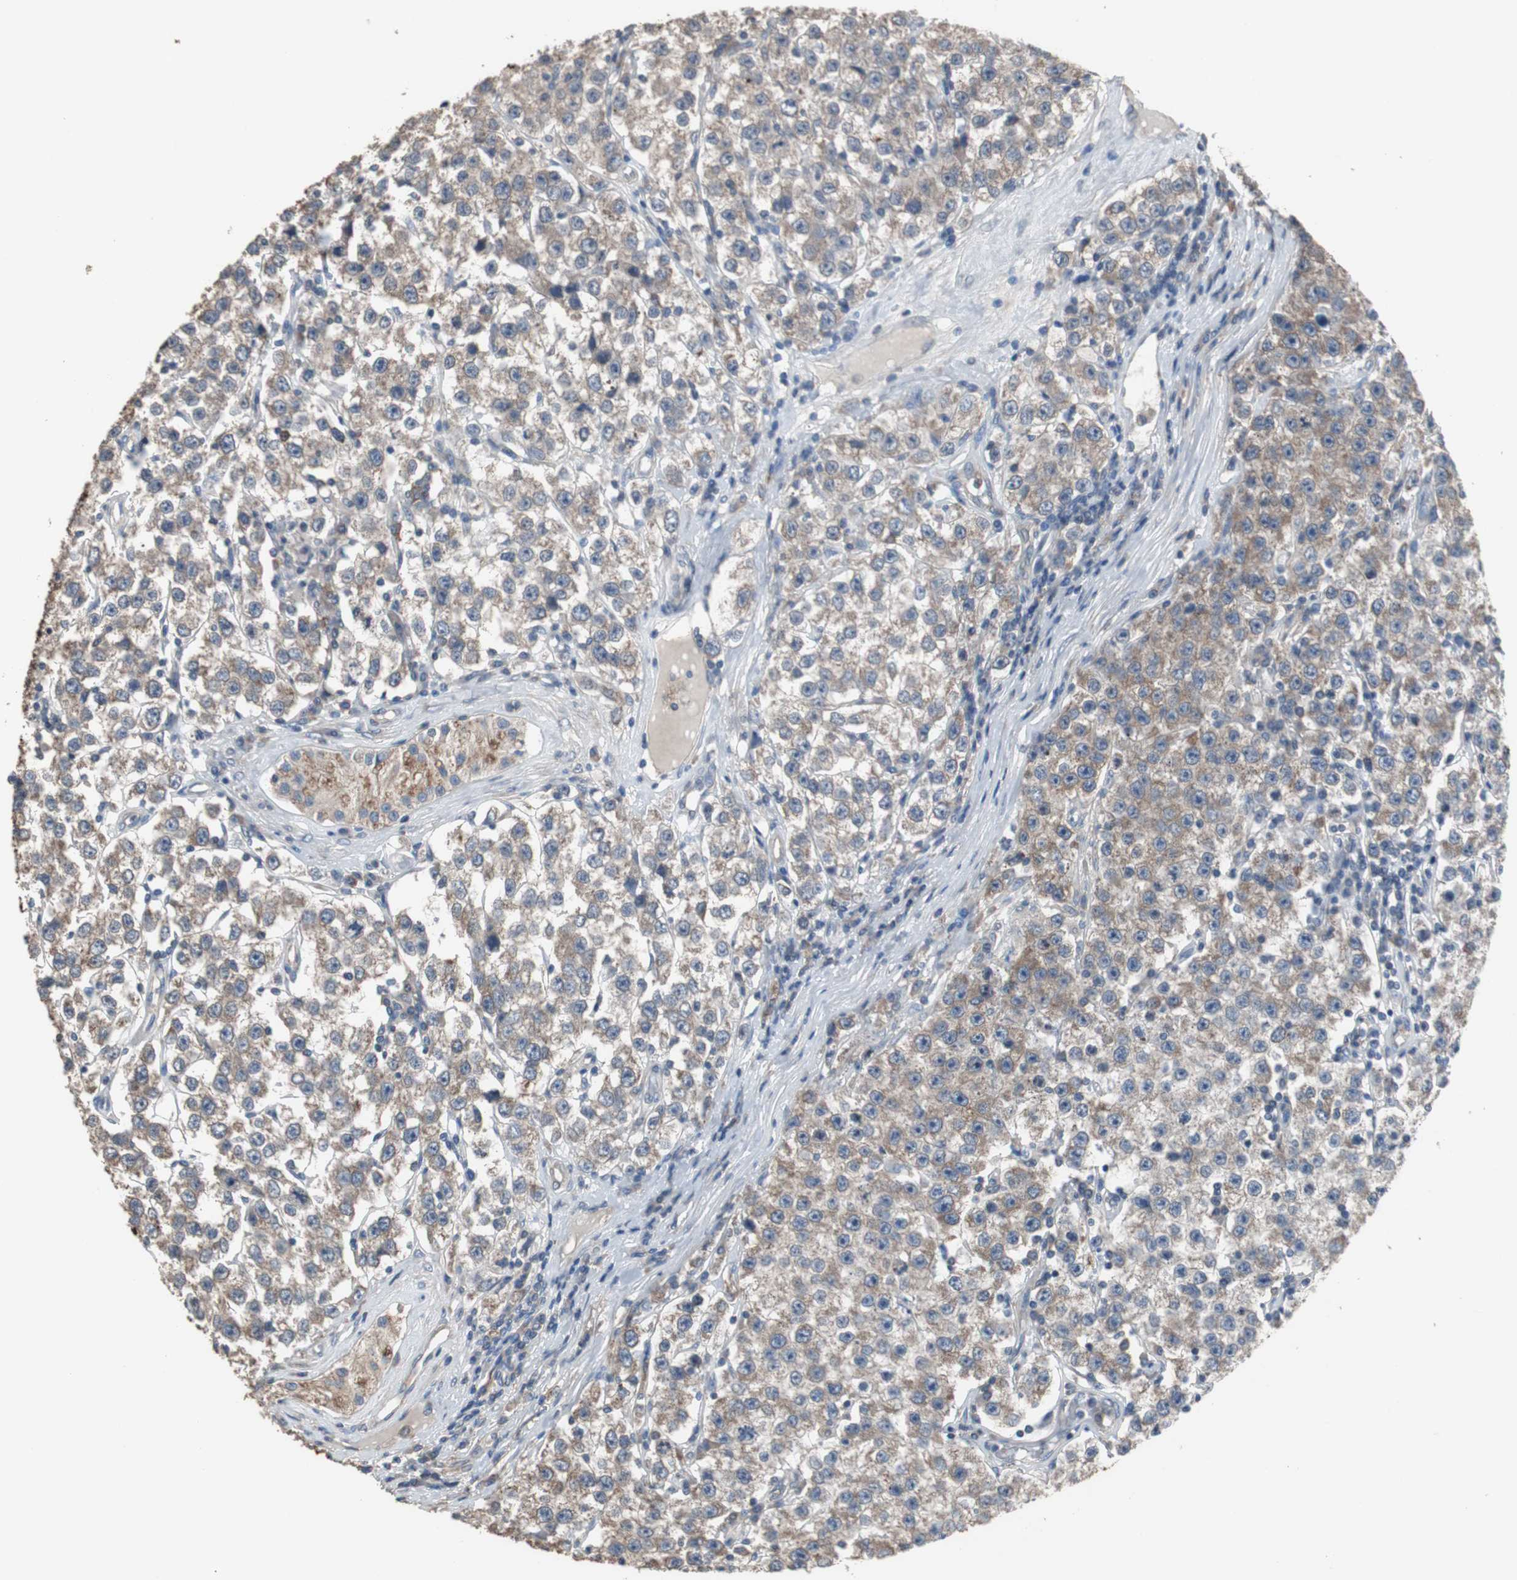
{"staining": {"intensity": "moderate", "quantity": ">75%", "location": "cytoplasmic/membranous"}, "tissue": "testis cancer", "cell_type": "Tumor cells", "image_type": "cancer", "snomed": [{"axis": "morphology", "description": "Seminoma, NOS"}, {"axis": "topography", "description": "Testis"}], "caption": "High-power microscopy captured an immunohistochemistry micrograph of seminoma (testis), revealing moderate cytoplasmic/membranous expression in approximately >75% of tumor cells.", "gene": "USP10", "patient": {"sex": "male", "age": 52}}